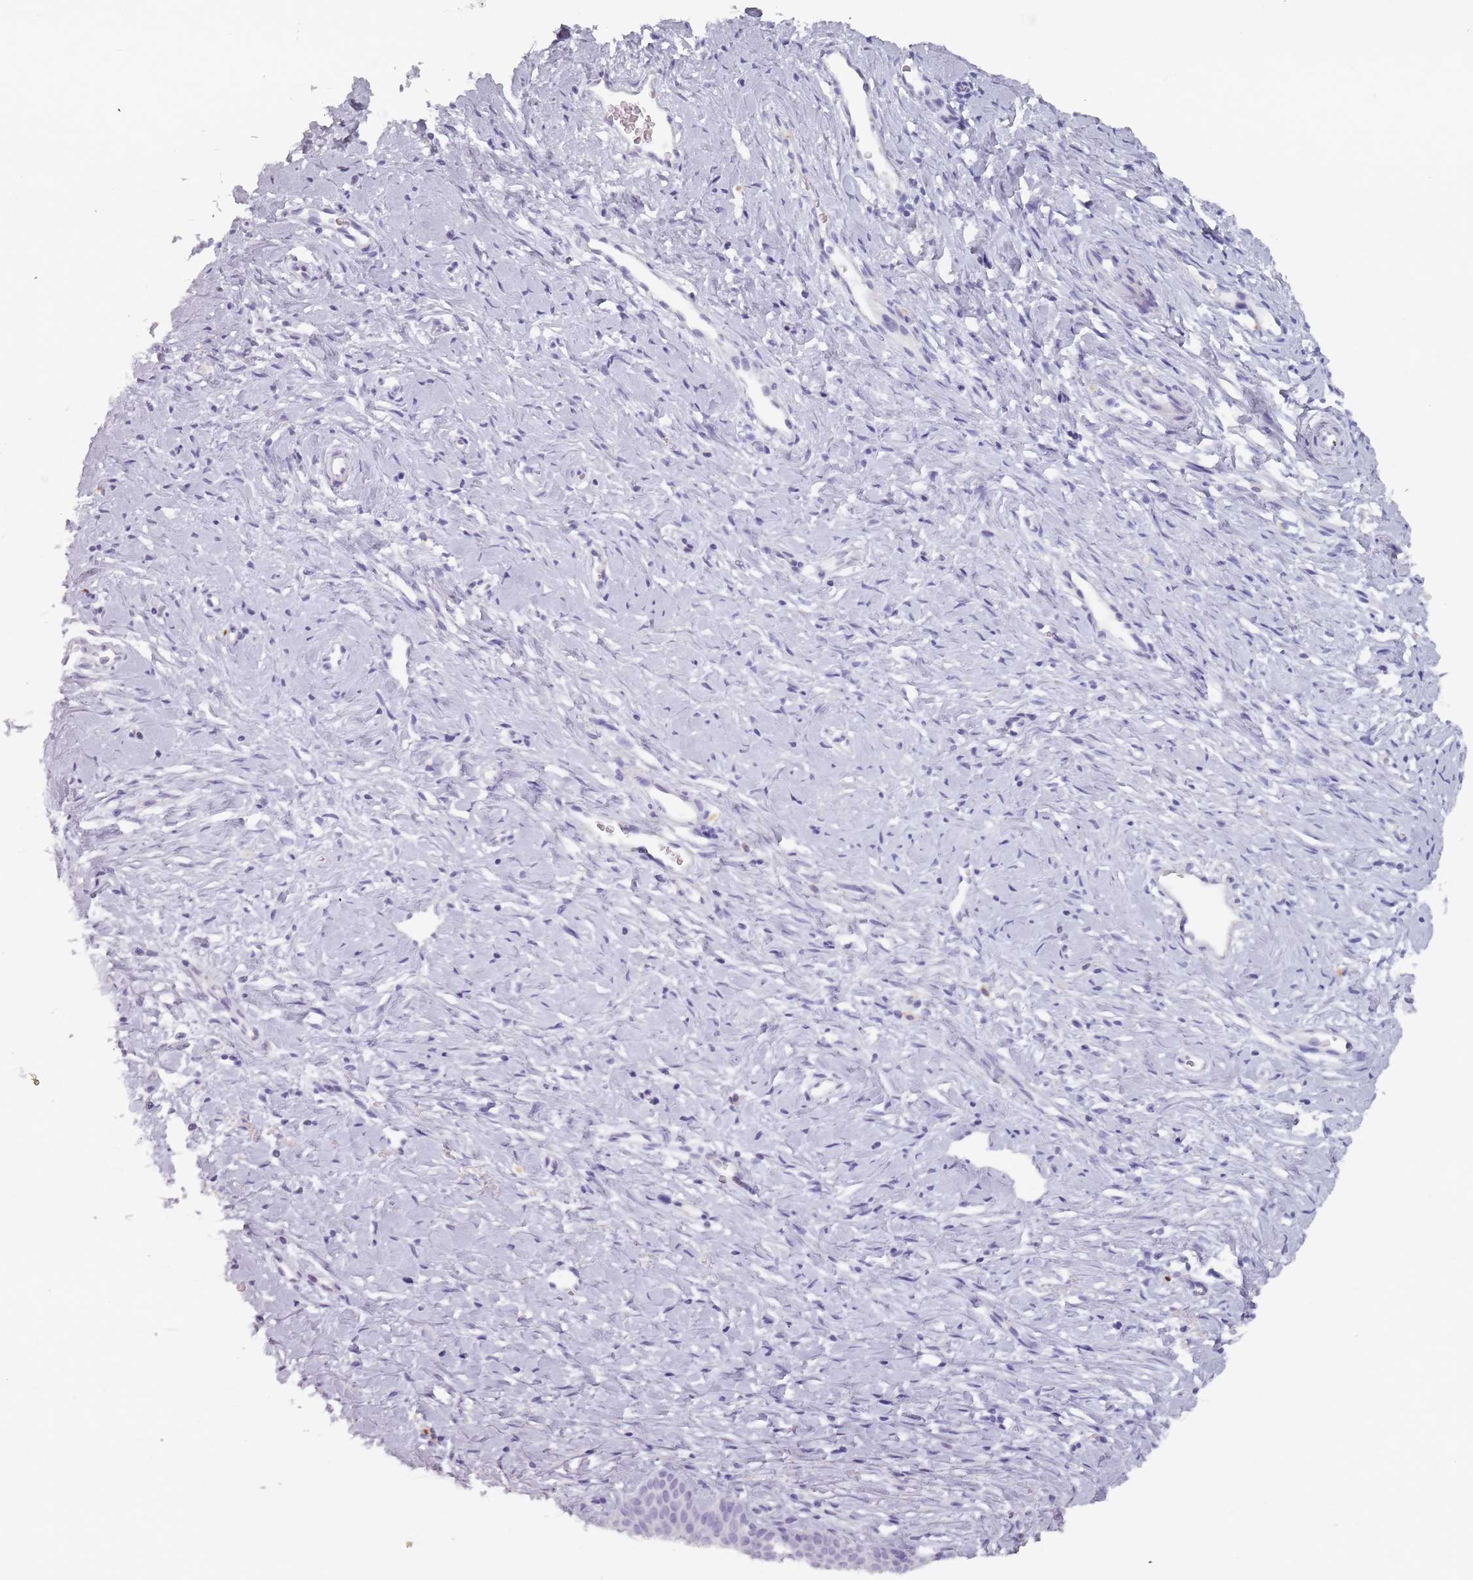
{"staining": {"intensity": "negative", "quantity": "none", "location": "none"}, "tissue": "cervix", "cell_type": "Glandular cells", "image_type": "normal", "snomed": [{"axis": "morphology", "description": "Normal tissue, NOS"}, {"axis": "topography", "description": "Cervix"}], "caption": "Immunohistochemical staining of normal cervix shows no significant expression in glandular cells.", "gene": "ZNF584", "patient": {"sex": "female", "age": 36}}